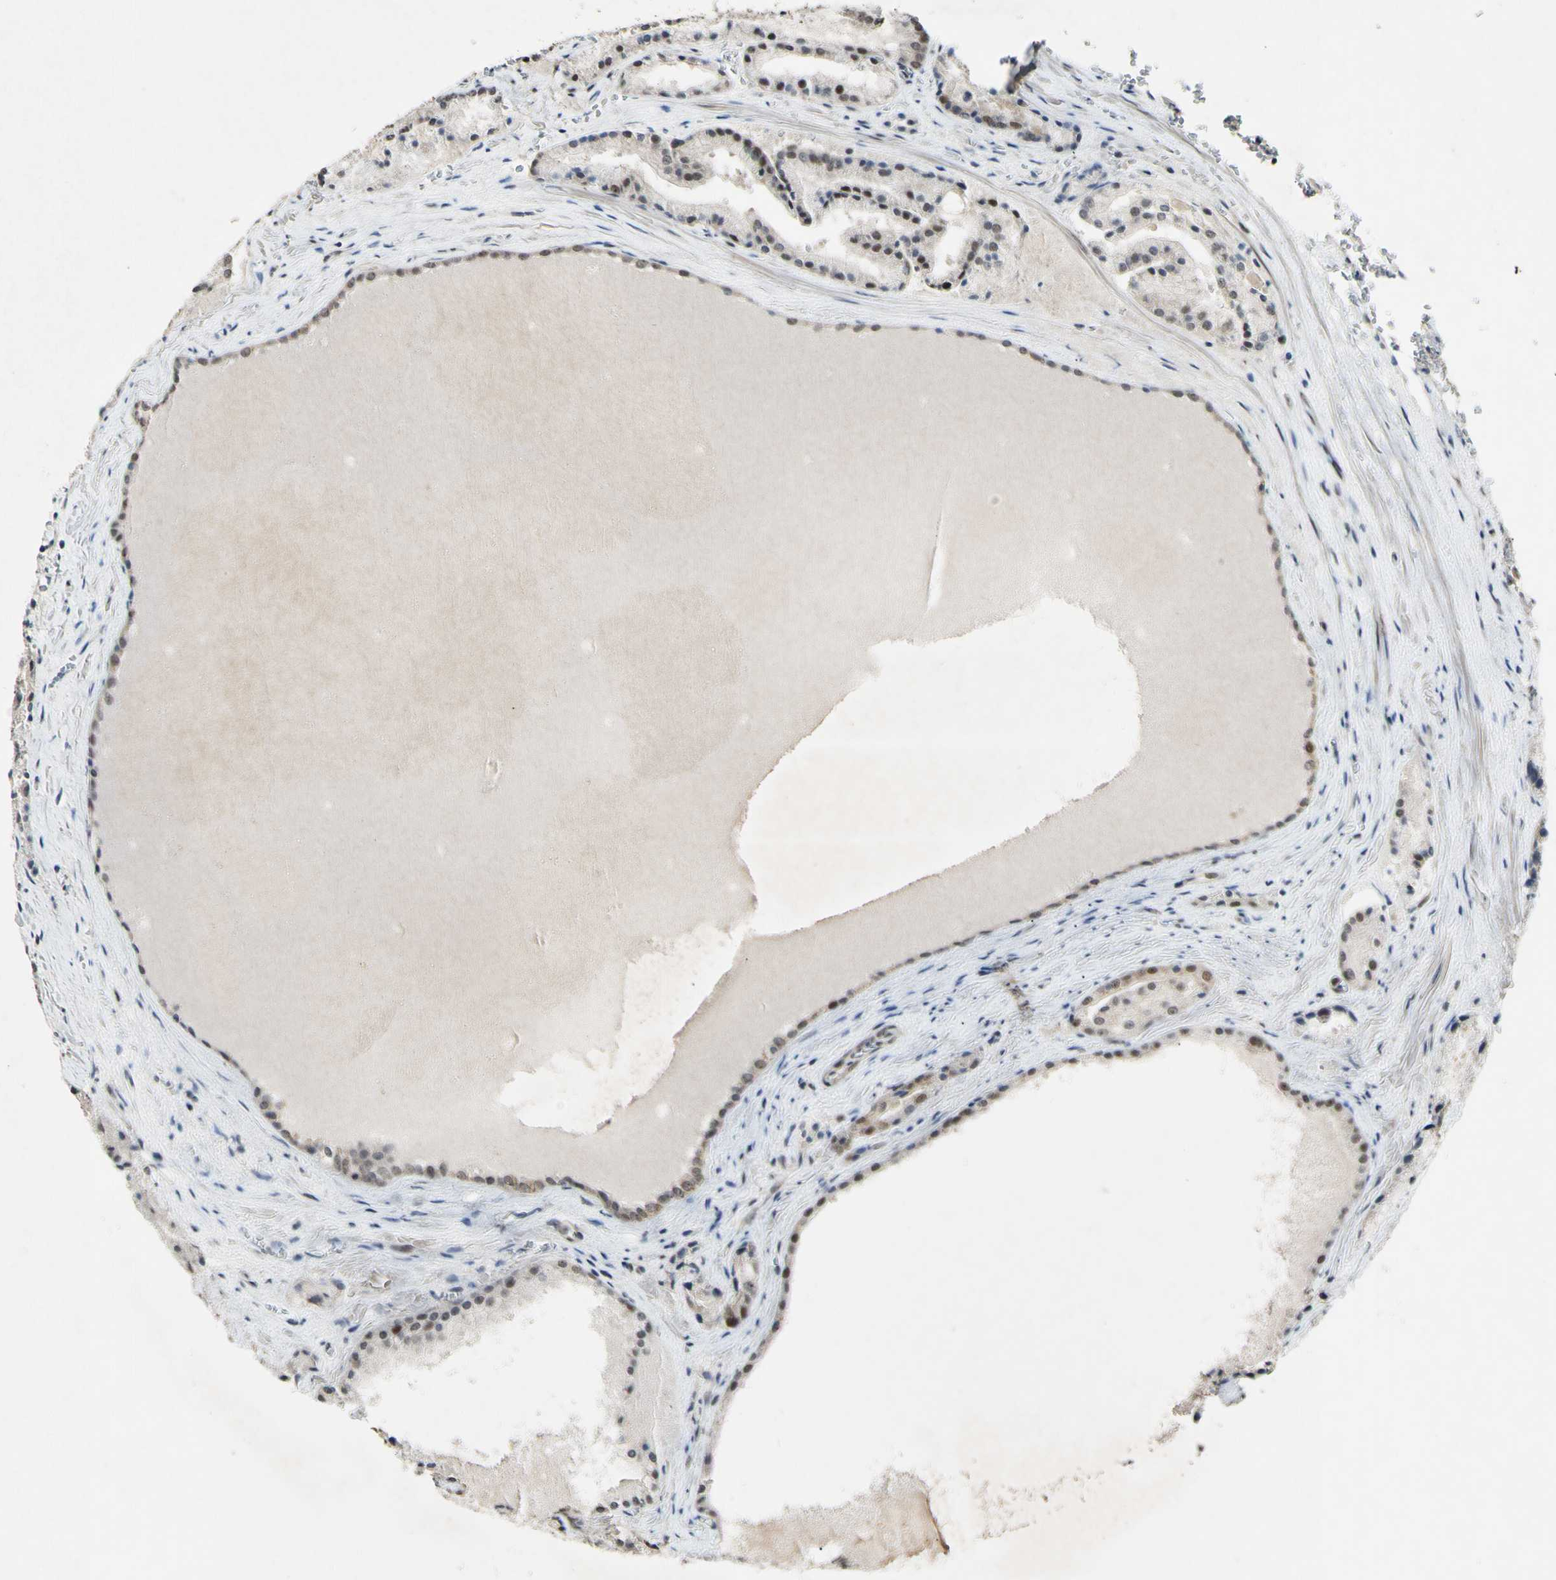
{"staining": {"intensity": "moderate", "quantity": ">75%", "location": "nuclear"}, "tissue": "prostate cancer", "cell_type": "Tumor cells", "image_type": "cancer", "snomed": [{"axis": "morphology", "description": "Adenocarcinoma, Low grade"}, {"axis": "topography", "description": "Prostate"}], "caption": "Immunohistochemistry (IHC) staining of prostate adenocarcinoma (low-grade), which shows medium levels of moderate nuclear staining in about >75% of tumor cells indicating moderate nuclear protein staining. The staining was performed using DAB (3,3'-diaminobenzidine) (brown) for protein detection and nuclei were counterstained in hematoxylin (blue).", "gene": "POLR2F", "patient": {"sex": "male", "age": 64}}